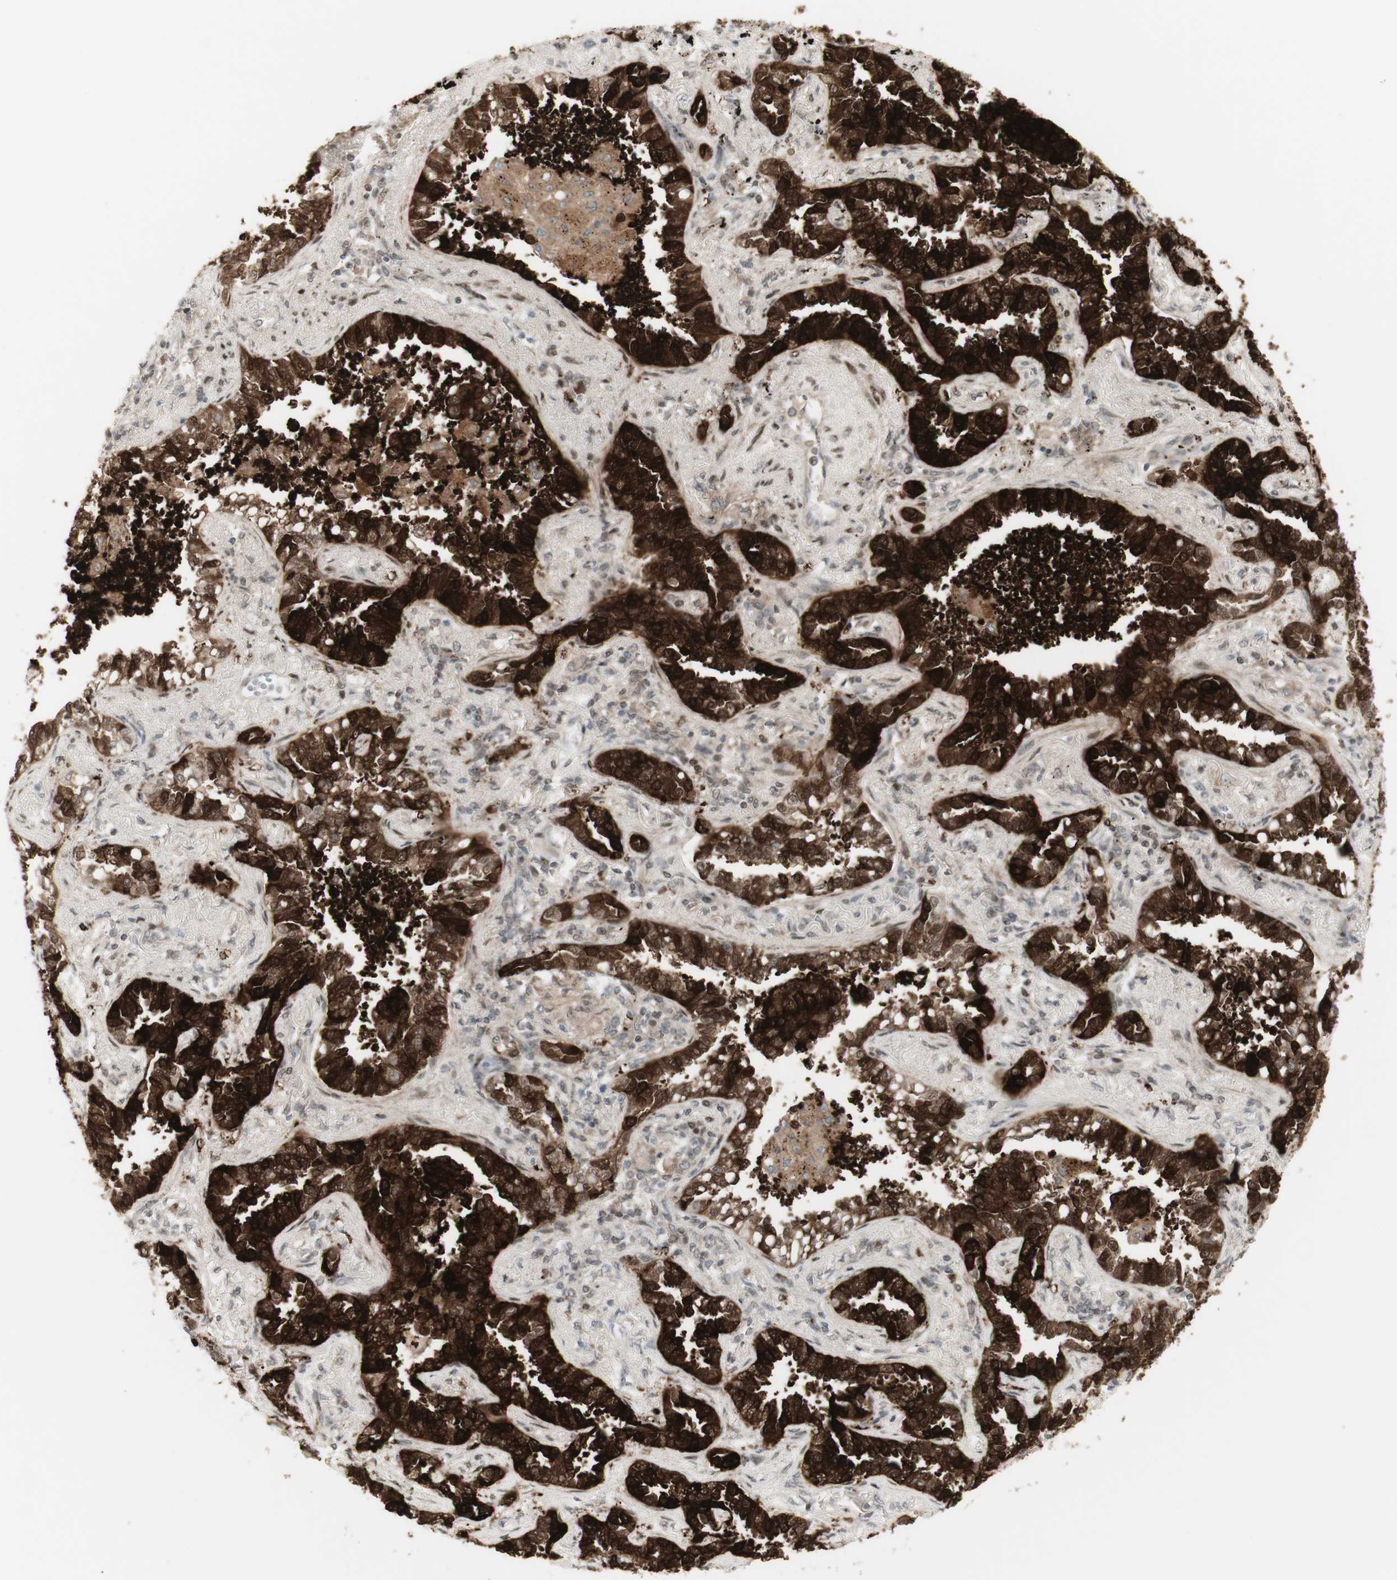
{"staining": {"intensity": "strong", "quantity": ">75%", "location": "cytoplasmic/membranous,nuclear"}, "tissue": "lung cancer", "cell_type": "Tumor cells", "image_type": "cancer", "snomed": [{"axis": "morphology", "description": "Normal tissue, NOS"}, {"axis": "morphology", "description": "Adenocarcinoma, NOS"}, {"axis": "topography", "description": "Lung"}], "caption": "Adenocarcinoma (lung) stained for a protein (brown) reveals strong cytoplasmic/membranous and nuclear positive staining in approximately >75% of tumor cells.", "gene": "C1orf116", "patient": {"sex": "male", "age": 59}}